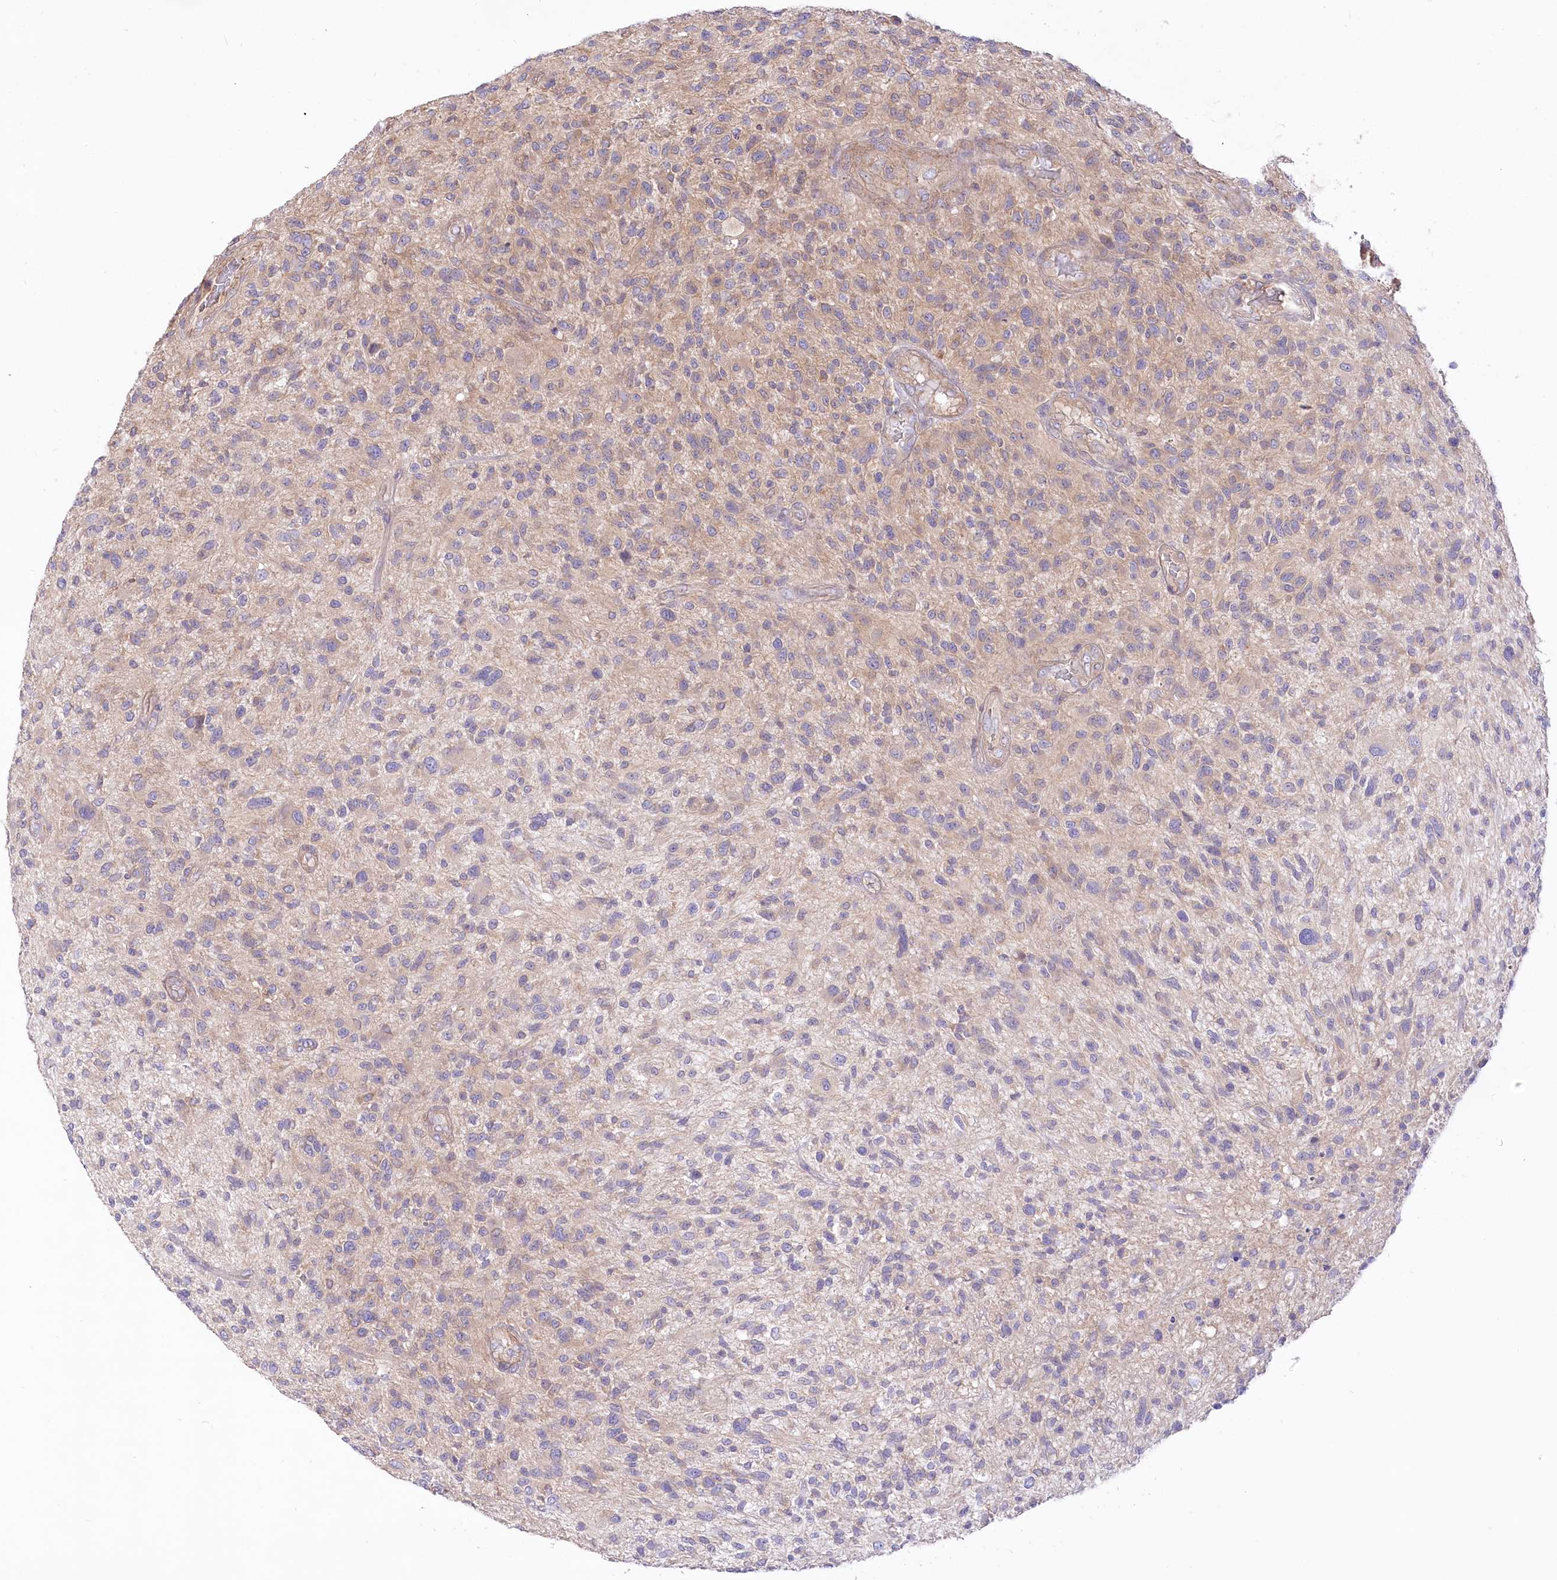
{"staining": {"intensity": "negative", "quantity": "none", "location": "none"}, "tissue": "glioma", "cell_type": "Tumor cells", "image_type": "cancer", "snomed": [{"axis": "morphology", "description": "Glioma, malignant, High grade"}, {"axis": "topography", "description": "Brain"}], "caption": "Immunohistochemical staining of glioma displays no significant staining in tumor cells.", "gene": "UMPS", "patient": {"sex": "male", "age": 47}}